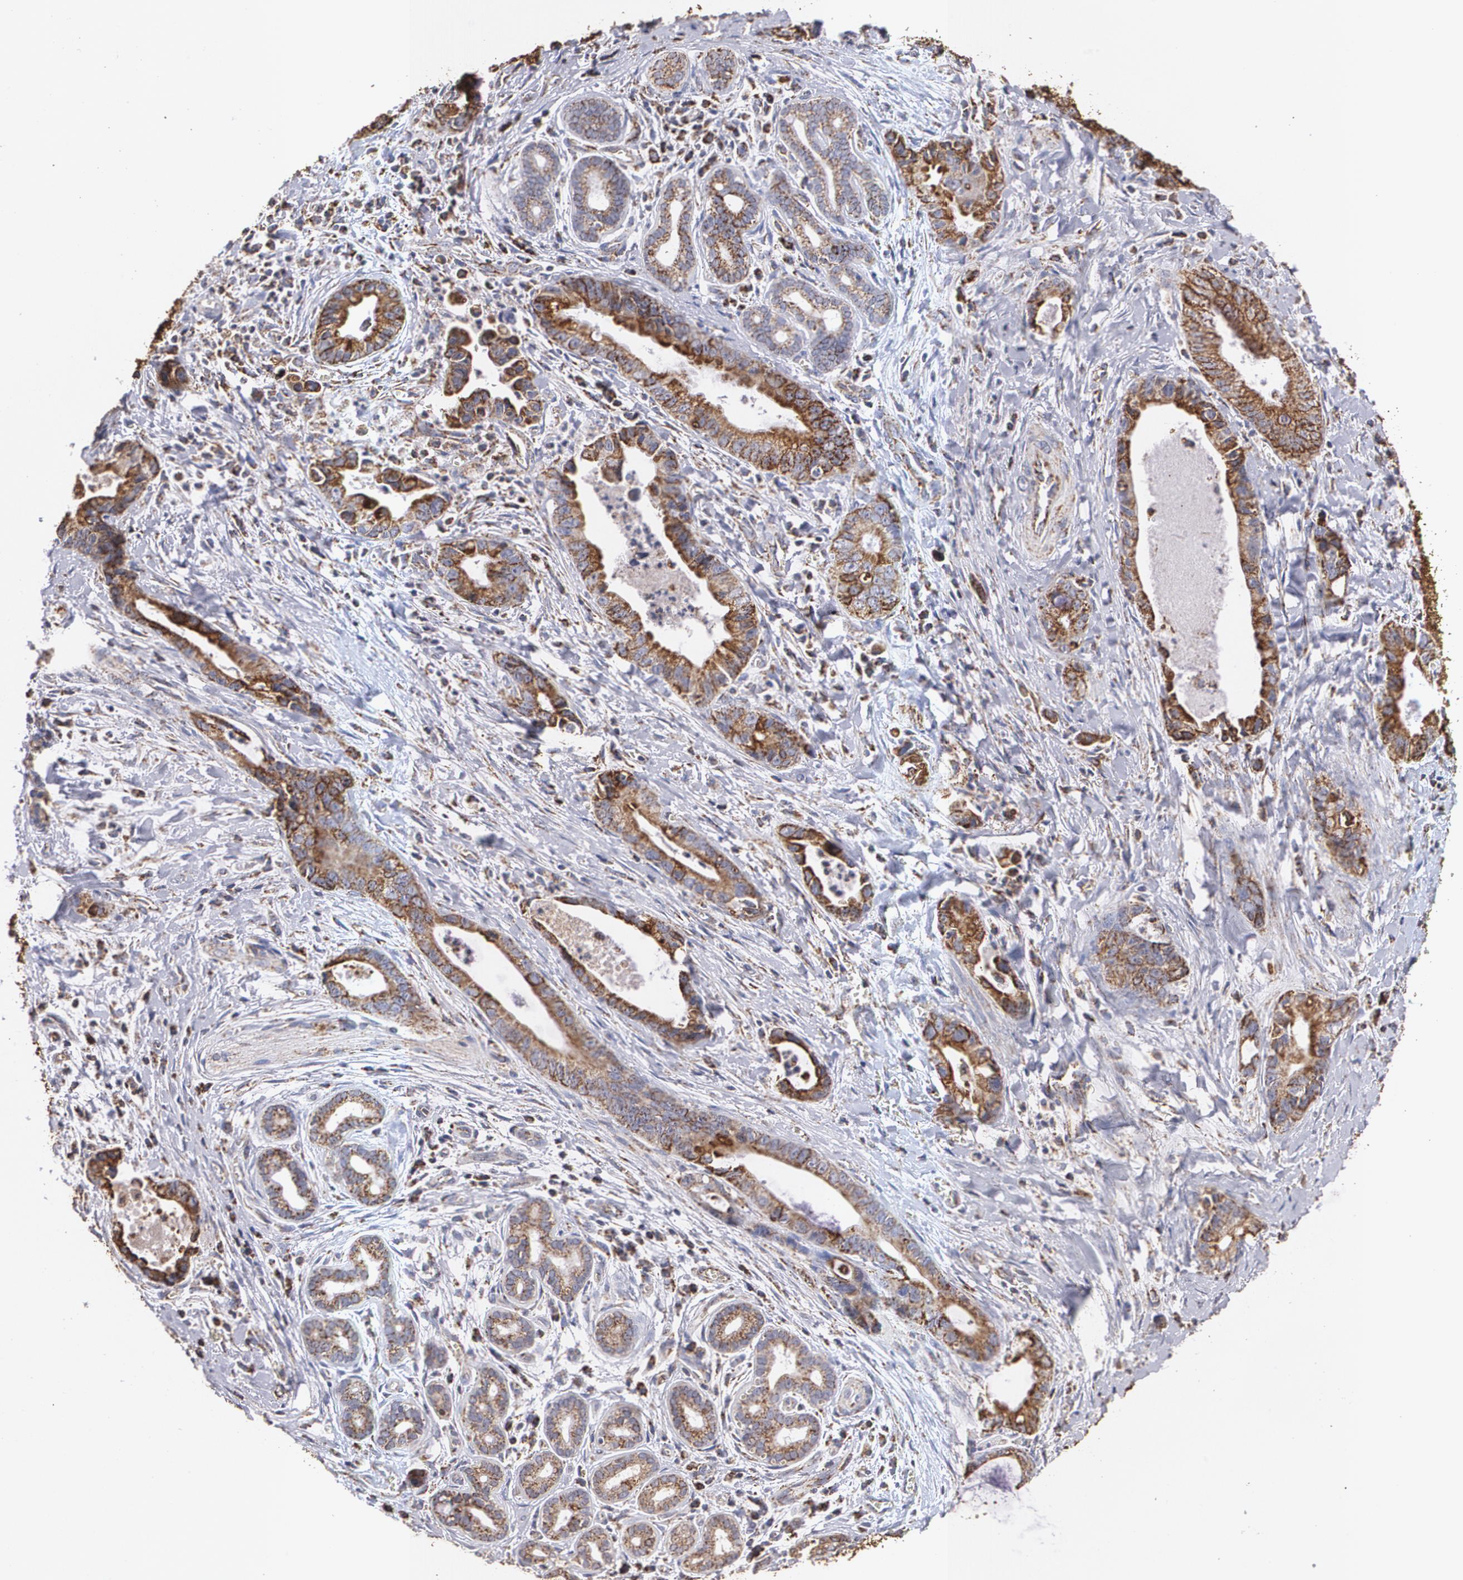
{"staining": {"intensity": "moderate", "quantity": ">75%", "location": "cytoplasmic/membranous"}, "tissue": "liver cancer", "cell_type": "Tumor cells", "image_type": "cancer", "snomed": [{"axis": "morphology", "description": "Cholangiocarcinoma"}, {"axis": "topography", "description": "Liver"}], "caption": "There is medium levels of moderate cytoplasmic/membranous expression in tumor cells of liver cancer, as demonstrated by immunohistochemical staining (brown color).", "gene": "HSPD1", "patient": {"sex": "female", "age": 55}}